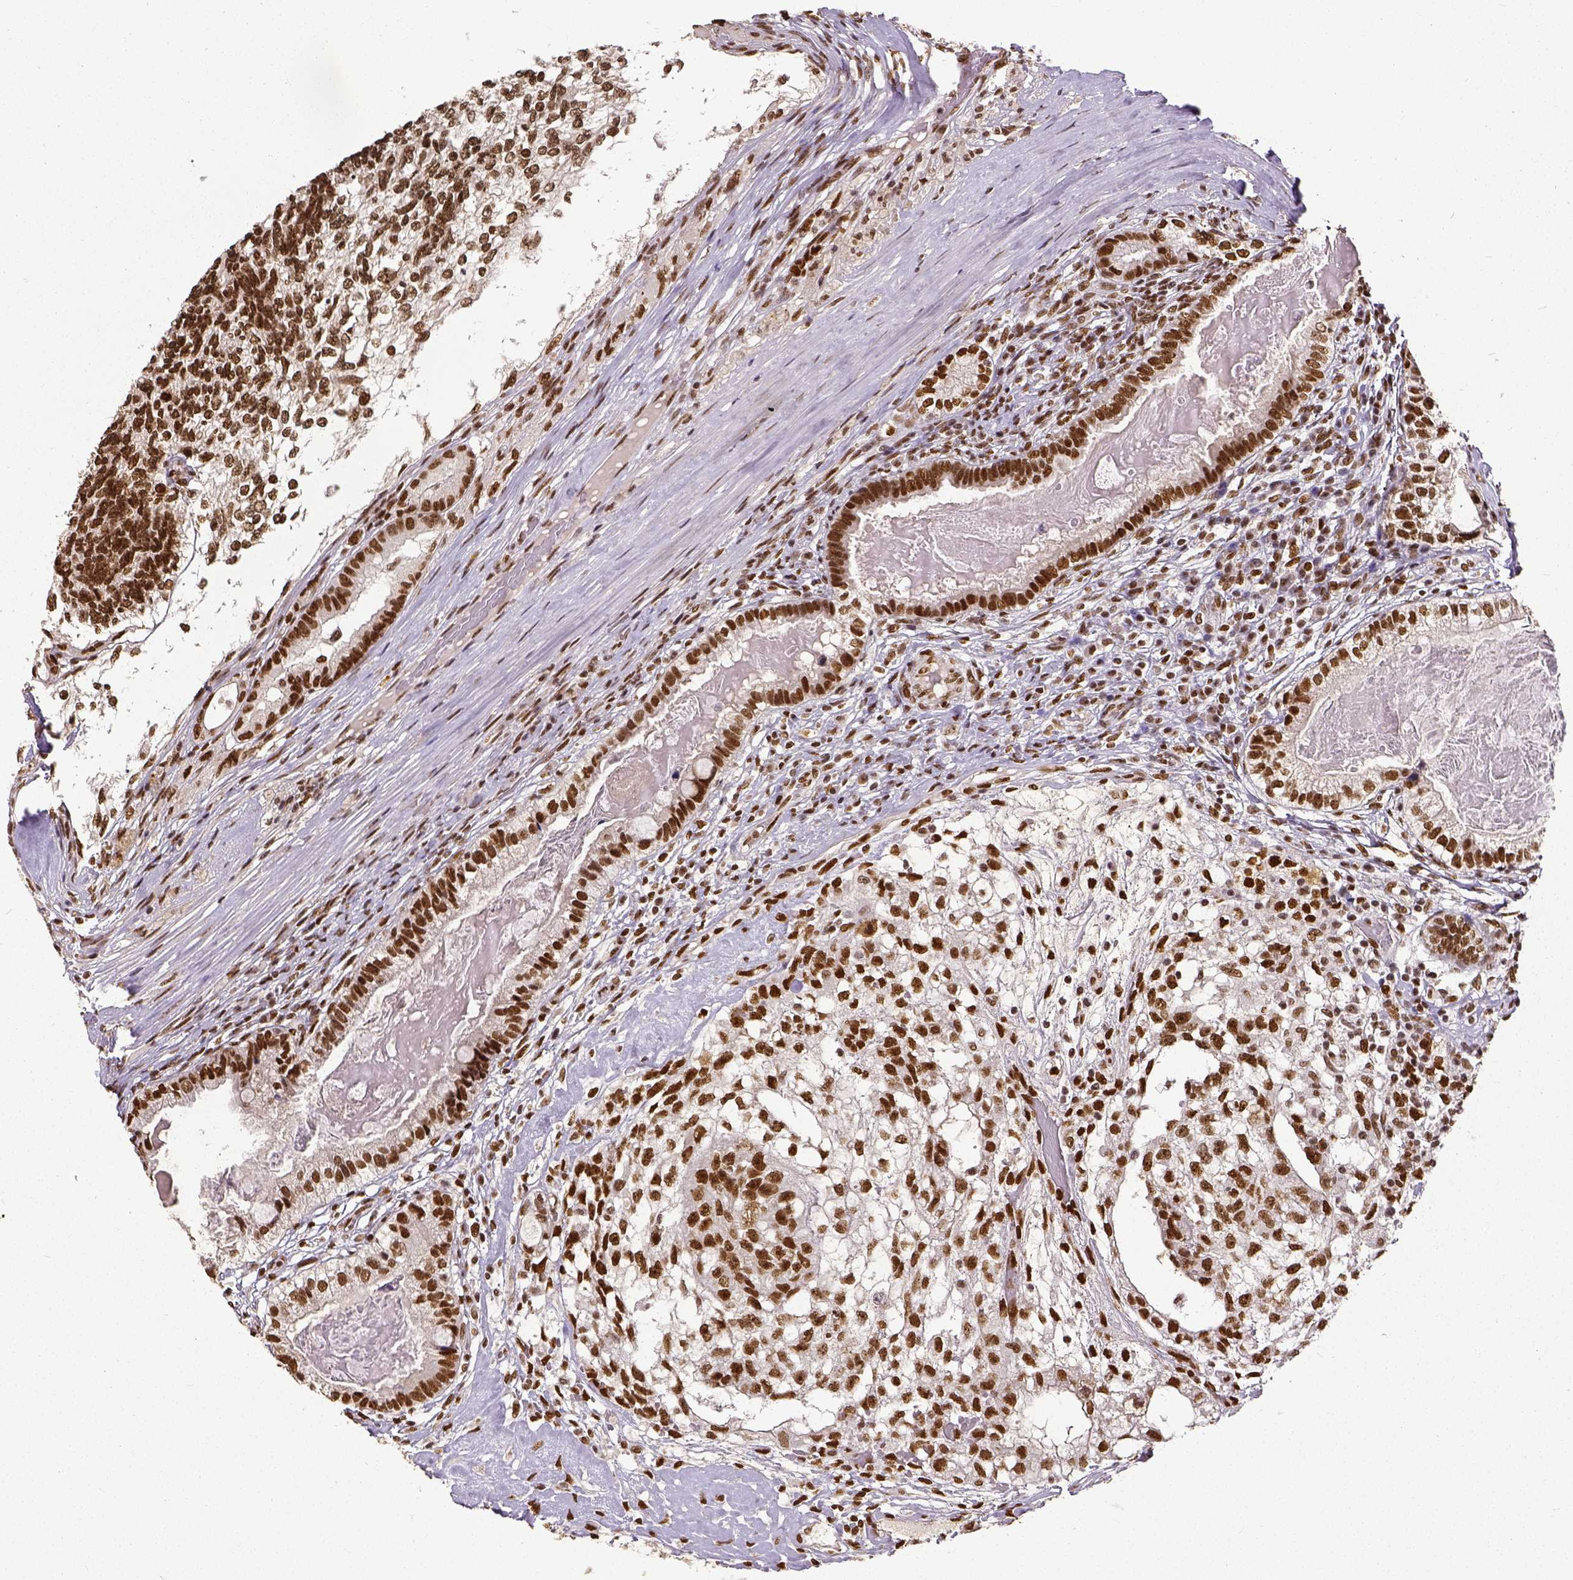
{"staining": {"intensity": "strong", "quantity": ">75%", "location": "nuclear"}, "tissue": "testis cancer", "cell_type": "Tumor cells", "image_type": "cancer", "snomed": [{"axis": "morphology", "description": "Seminoma, NOS"}, {"axis": "morphology", "description": "Carcinoma, Embryonal, NOS"}, {"axis": "topography", "description": "Testis"}], "caption": "There is high levels of strong nuclear positivity in tumor cells of testis cancer (seminoma), as demonstrated by immunohistochemical staining (brown color).", "gene": "ATRX", "patient": {"sex": "male", "age": 41}}